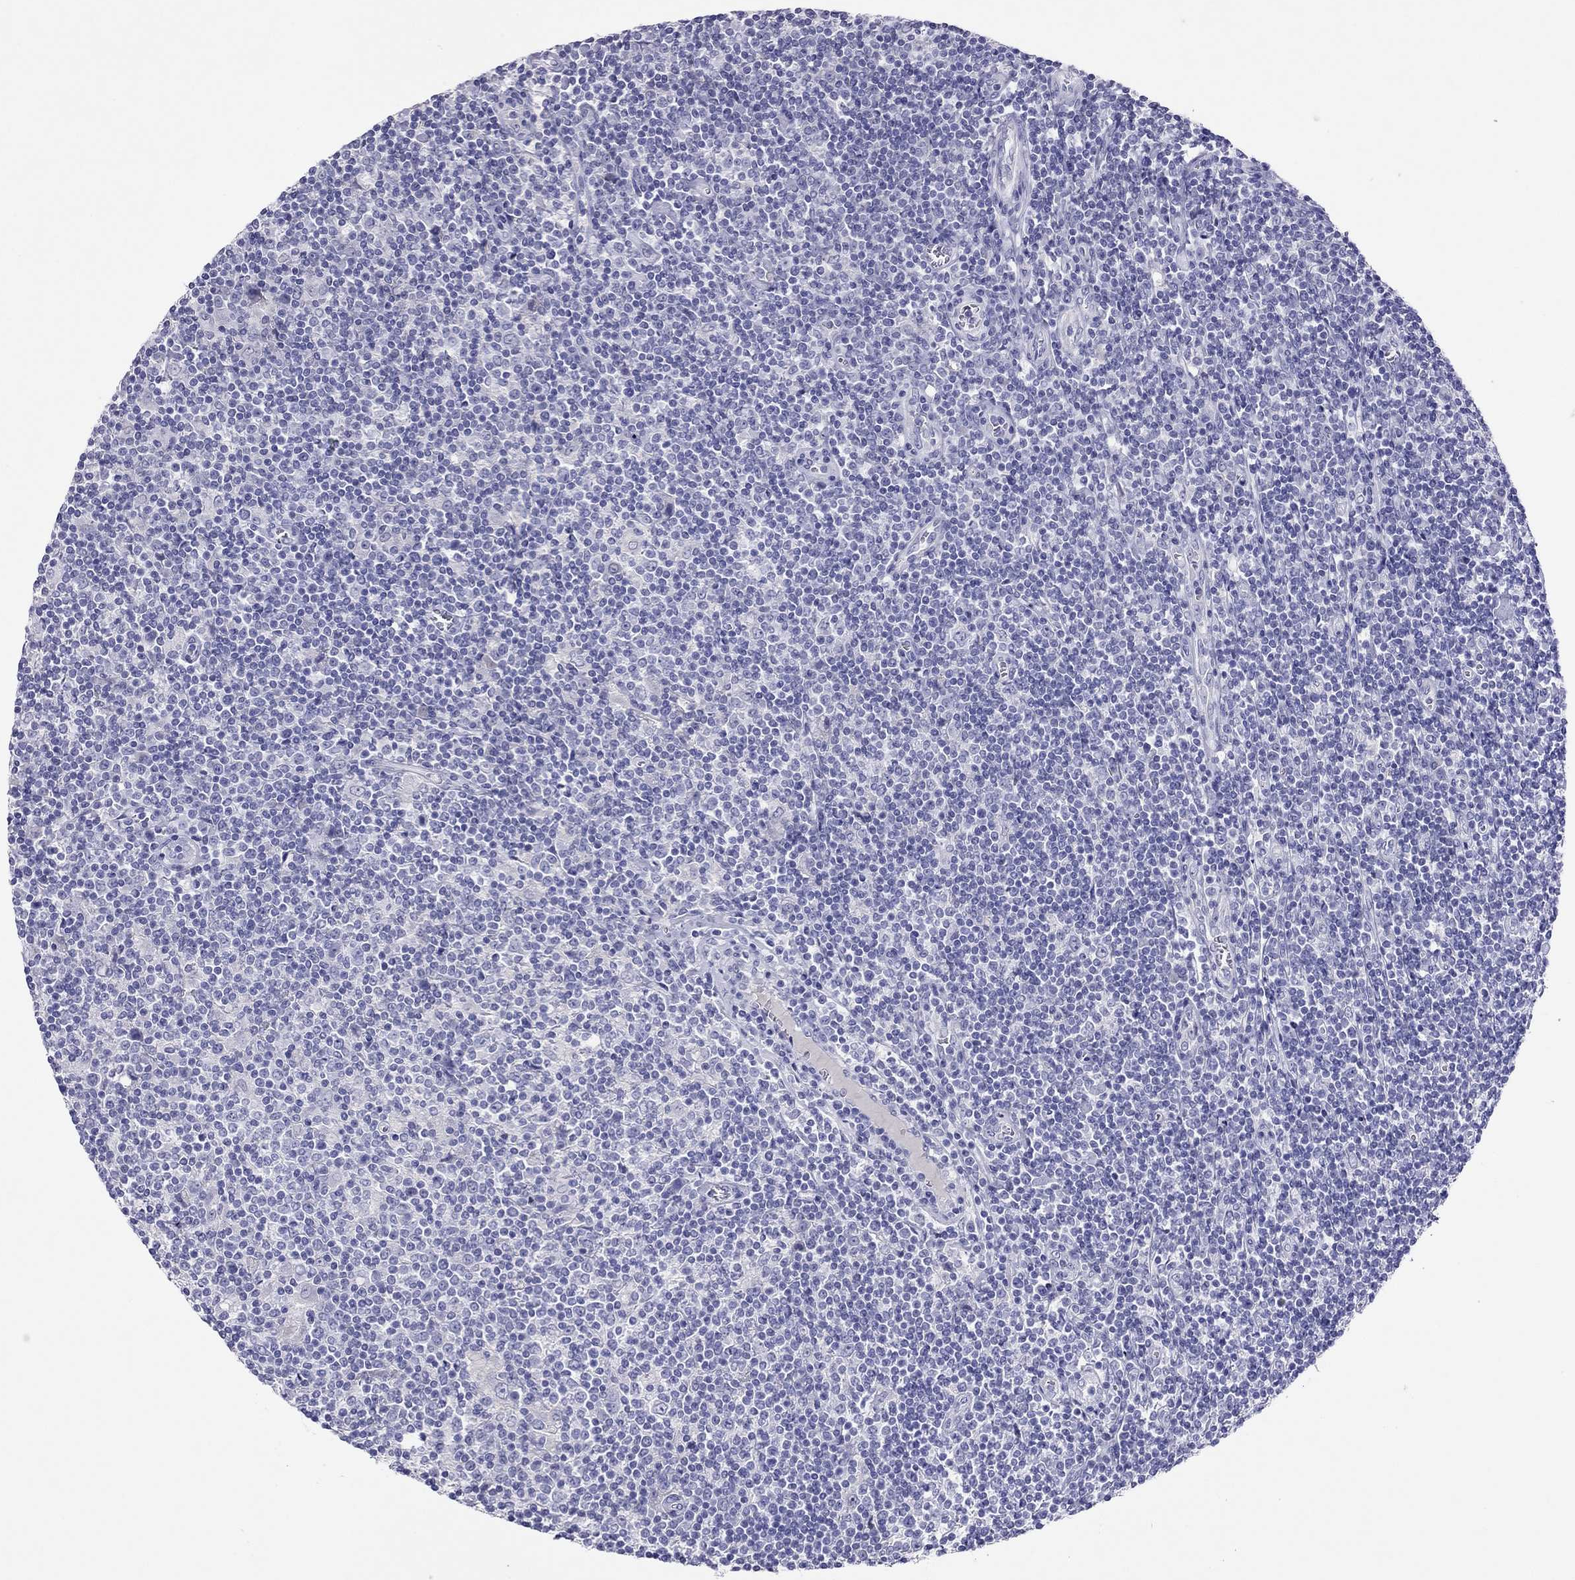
{"staining": {"intensity": "negative", "quantity": "none", "location": "none"}, "tissue": "lymphoma", "cell_type": "Tumor cells", "image_type": "cancer", "snomed": [{"axis": "morphology", "description": "Hodgkin's disease, NOS"}, {"axis": "topography", "description": "Lymph node"}], "caption": "Lymphoma stained for a protein using IHC shows no positivity tumor cells.", "gene": "CAPNS2", "patient": {"sex": "male", "age": 40}}